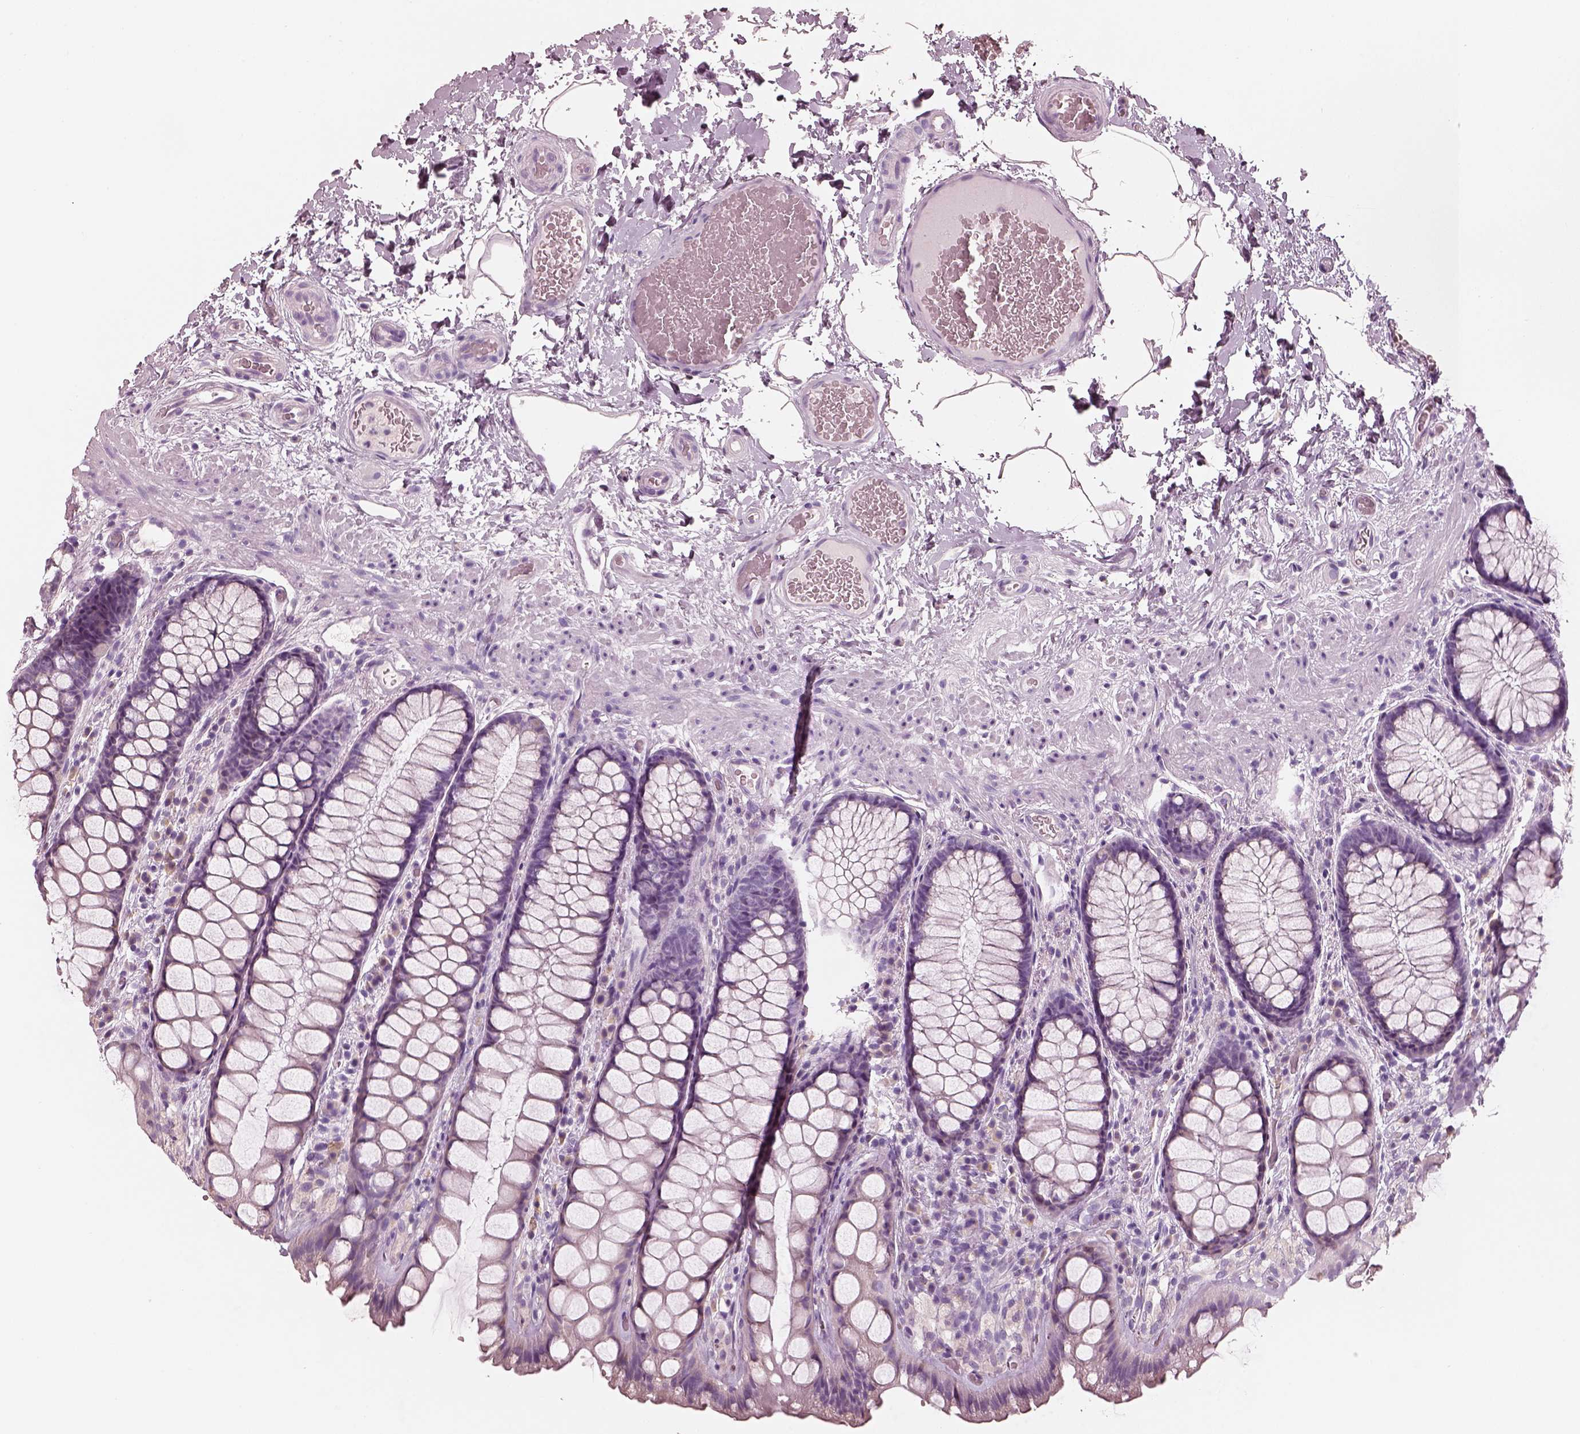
{"staining": {"intensity": "negative", "quantity": "none", "location": "none"}, "tissue": "rectum", "cell_type": "Glandular cells", "image_type": "normal", "snomed": [{"axis": "morphology", "description": "Normal tissue, NOS"}, {"axis": "topography", "description": "Rectum"}], "caption": "This photomicrograph is of benign rectum stained with IHC to label a protein in brown with the nuclei are counter-stained blue. There is no staining in glandular cells.", "gene": "PNOC", "patient": {"sex": "female", "age": 62}}